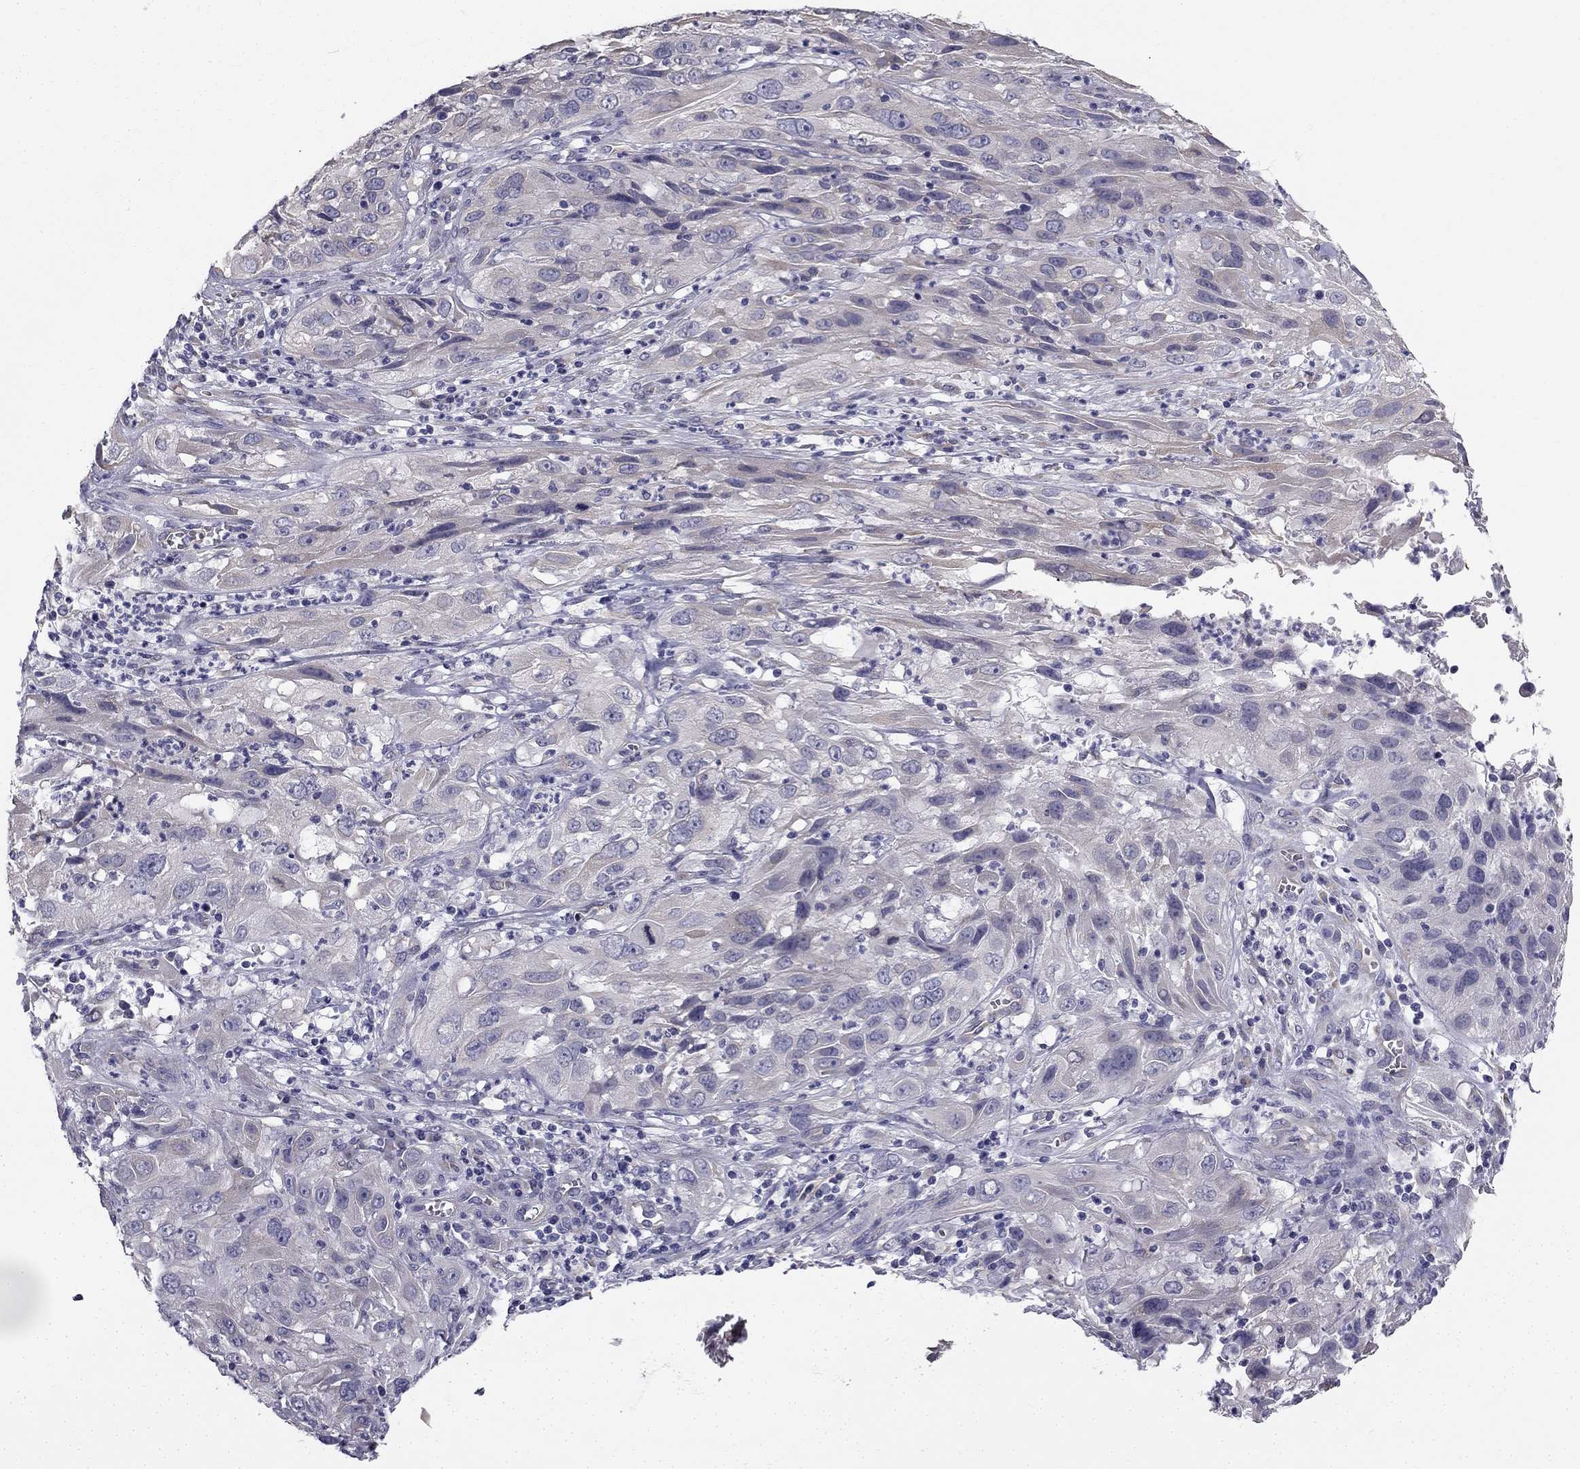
{"staining": {"intensity": "weak", "quantity": "<25%", "location": "cytoplasmic/membranous"}, "tissue": "cervical cancer", "cell_type": "Tumor cells", "image_type": "cancer", "snomed": [{"axis": "morphology", "description": "Squamous cell carcinoma, NOS"}, {"axis": "topography", "description": "Cervix"}], "caption": "Immunohistochemical staining of human cervical cancer (squamous cell carcinoma) demonstrates no significant expression in tumor cells.", "gene": "CCDC40", "patient": {"sex": "female", "age": 32}}